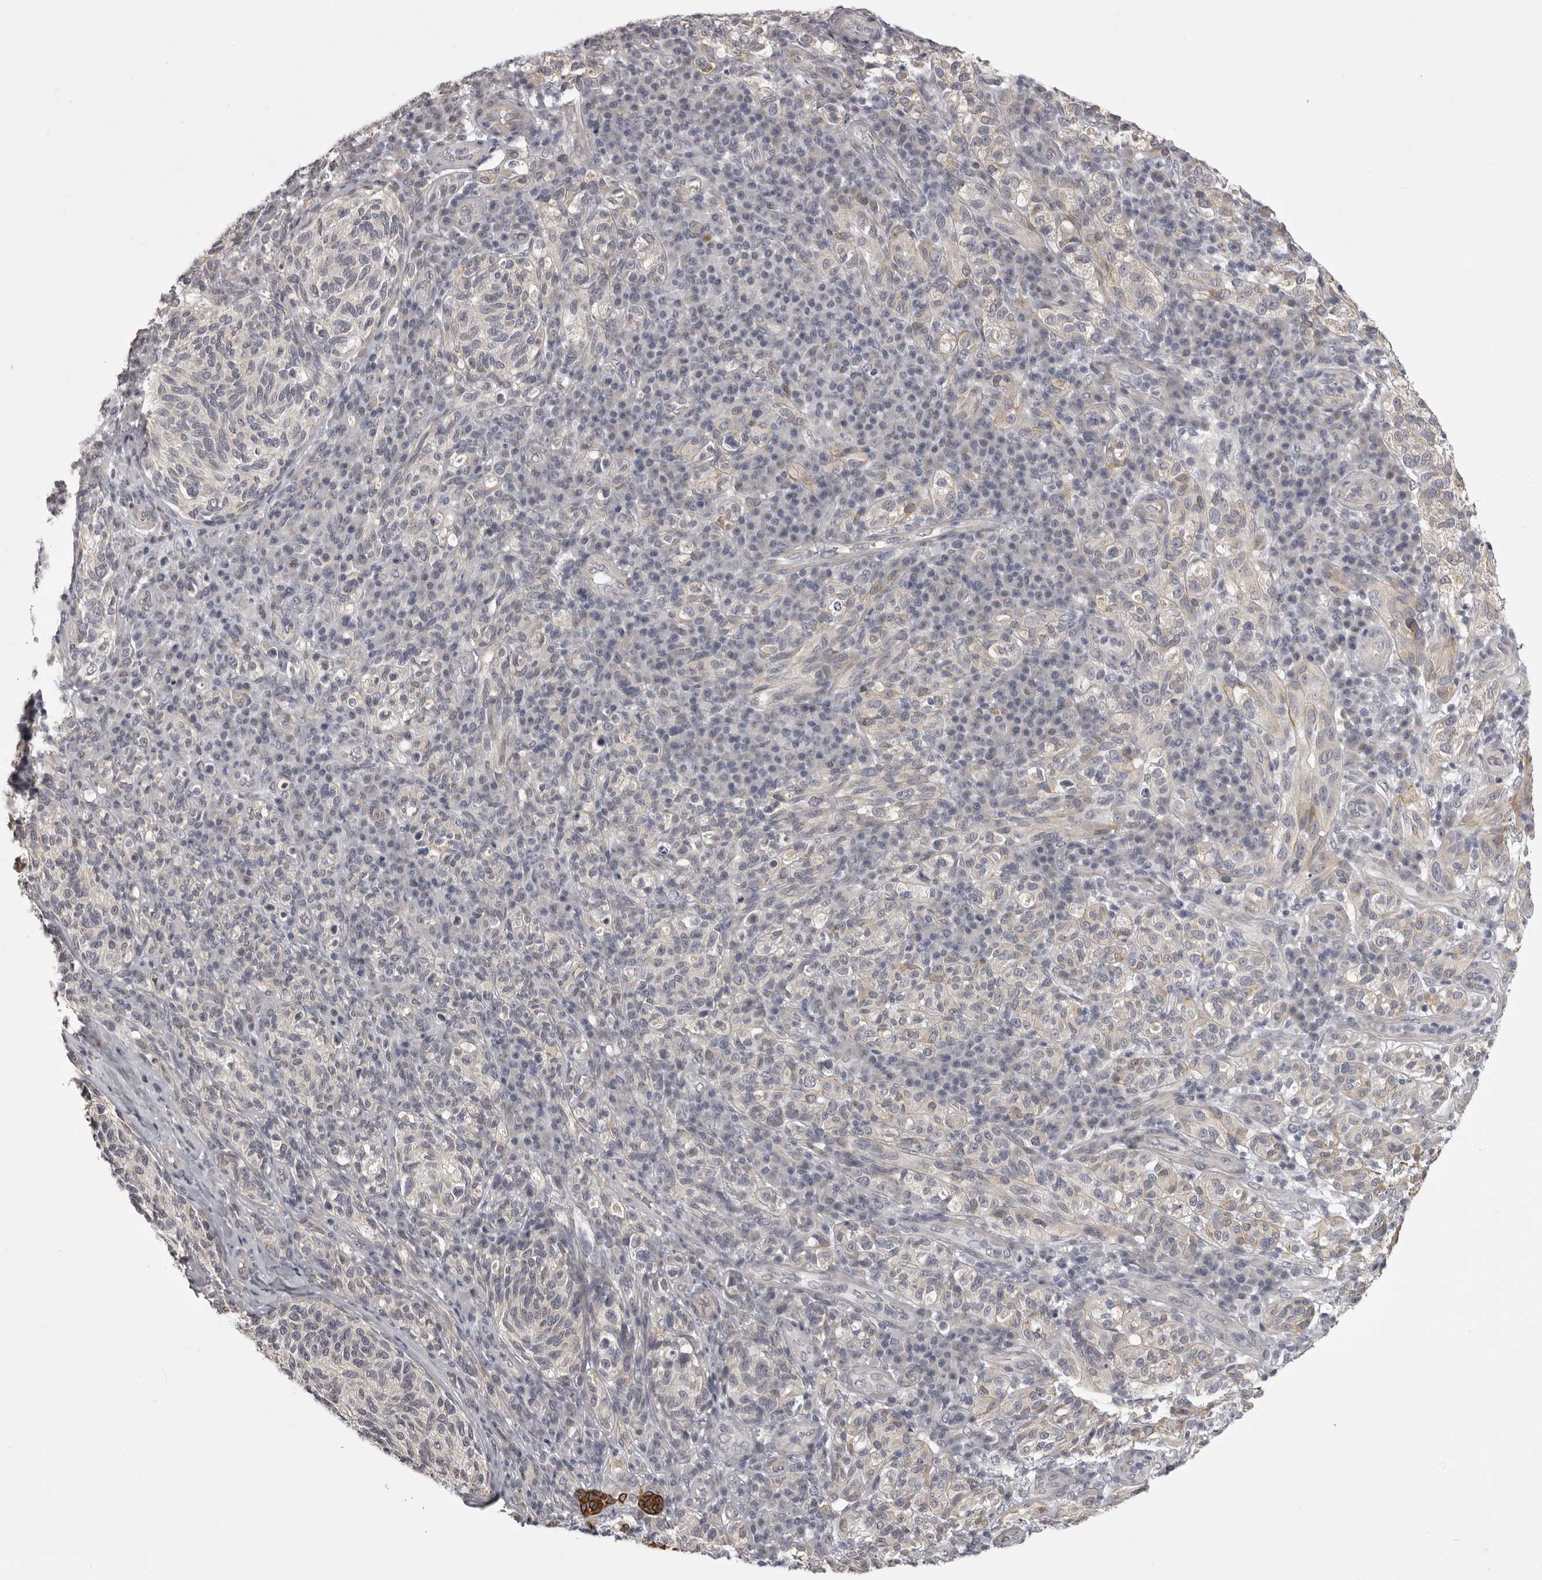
{"staining": {"intensity": "negative", "quantity": "none", "location": "none"}, "tissue": "melanoma", "cell_type": "Tumor cells", "image_type": "cancer", "snomed": [{"axis": "morphology", "description": "Malignant melanoma, NOS"}, {"axis": "topography", "description": "Skin"}], "caption": "High power microscopy image of an immunohistochemistry (IHC) histopathology image of melanoma, revealing no significant positivity in tumor cells.", "gene": "EPHA10", "patient": {"sex": "female", "age": 73}}